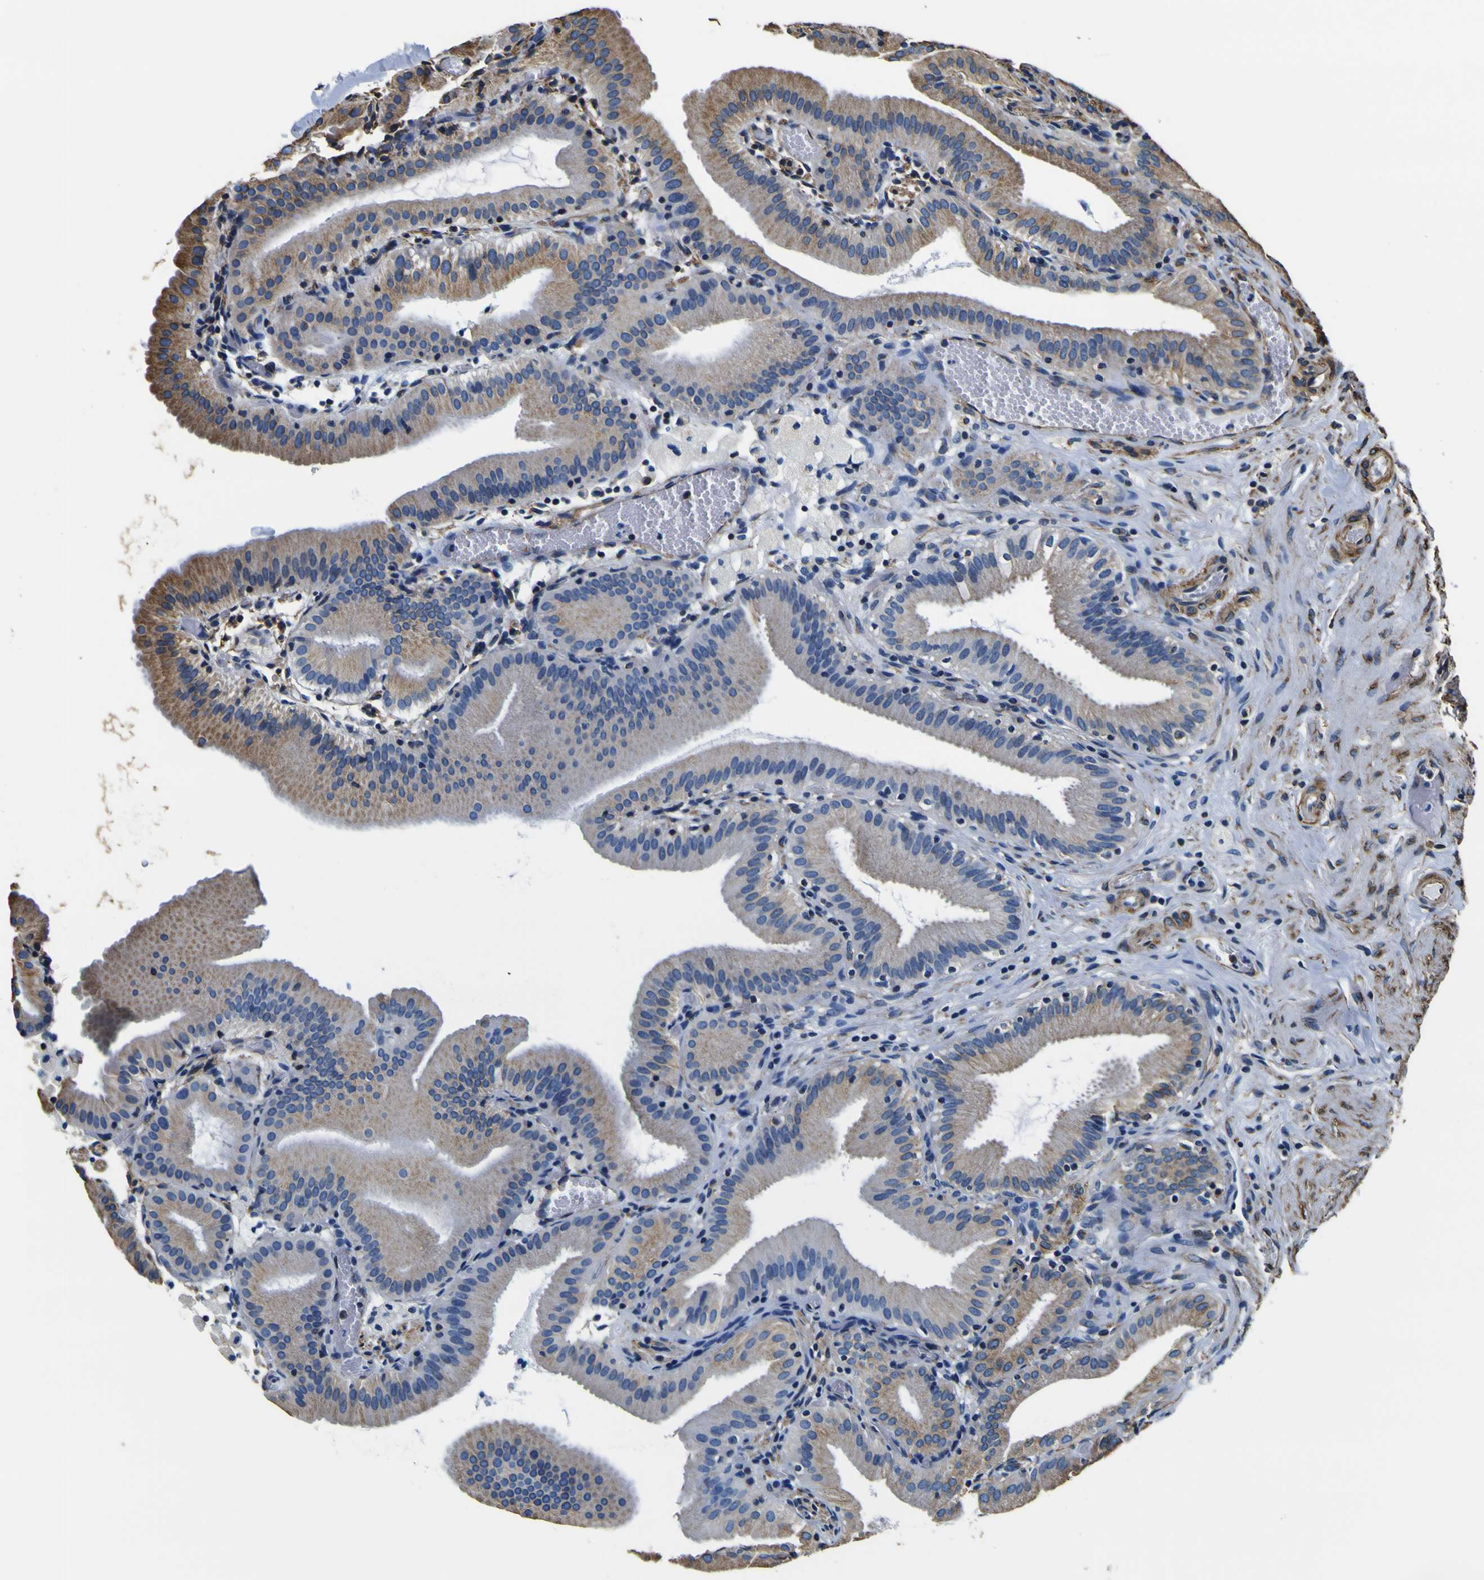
{"staining": {"intensity": "strong", "quantity": "<25%", "location": "cytoplasmic/membranous"}, "tissue": "gallbladder", "cell_type": "Glandular cells", "image_type": "normal", "snomed": [{"axis": "morphology", "description": "Normal tissue, NOS"}, {"axis": "topography", "description": "Gallbladder"}], "caption": "The histopathology image displays a brown stain indicating the presence of a protein in the cytoplasmic/membranous of glandular cells in gallbladder.", "gene": "TUBA1B", "patient": {"sex": "male", "age": 54}}